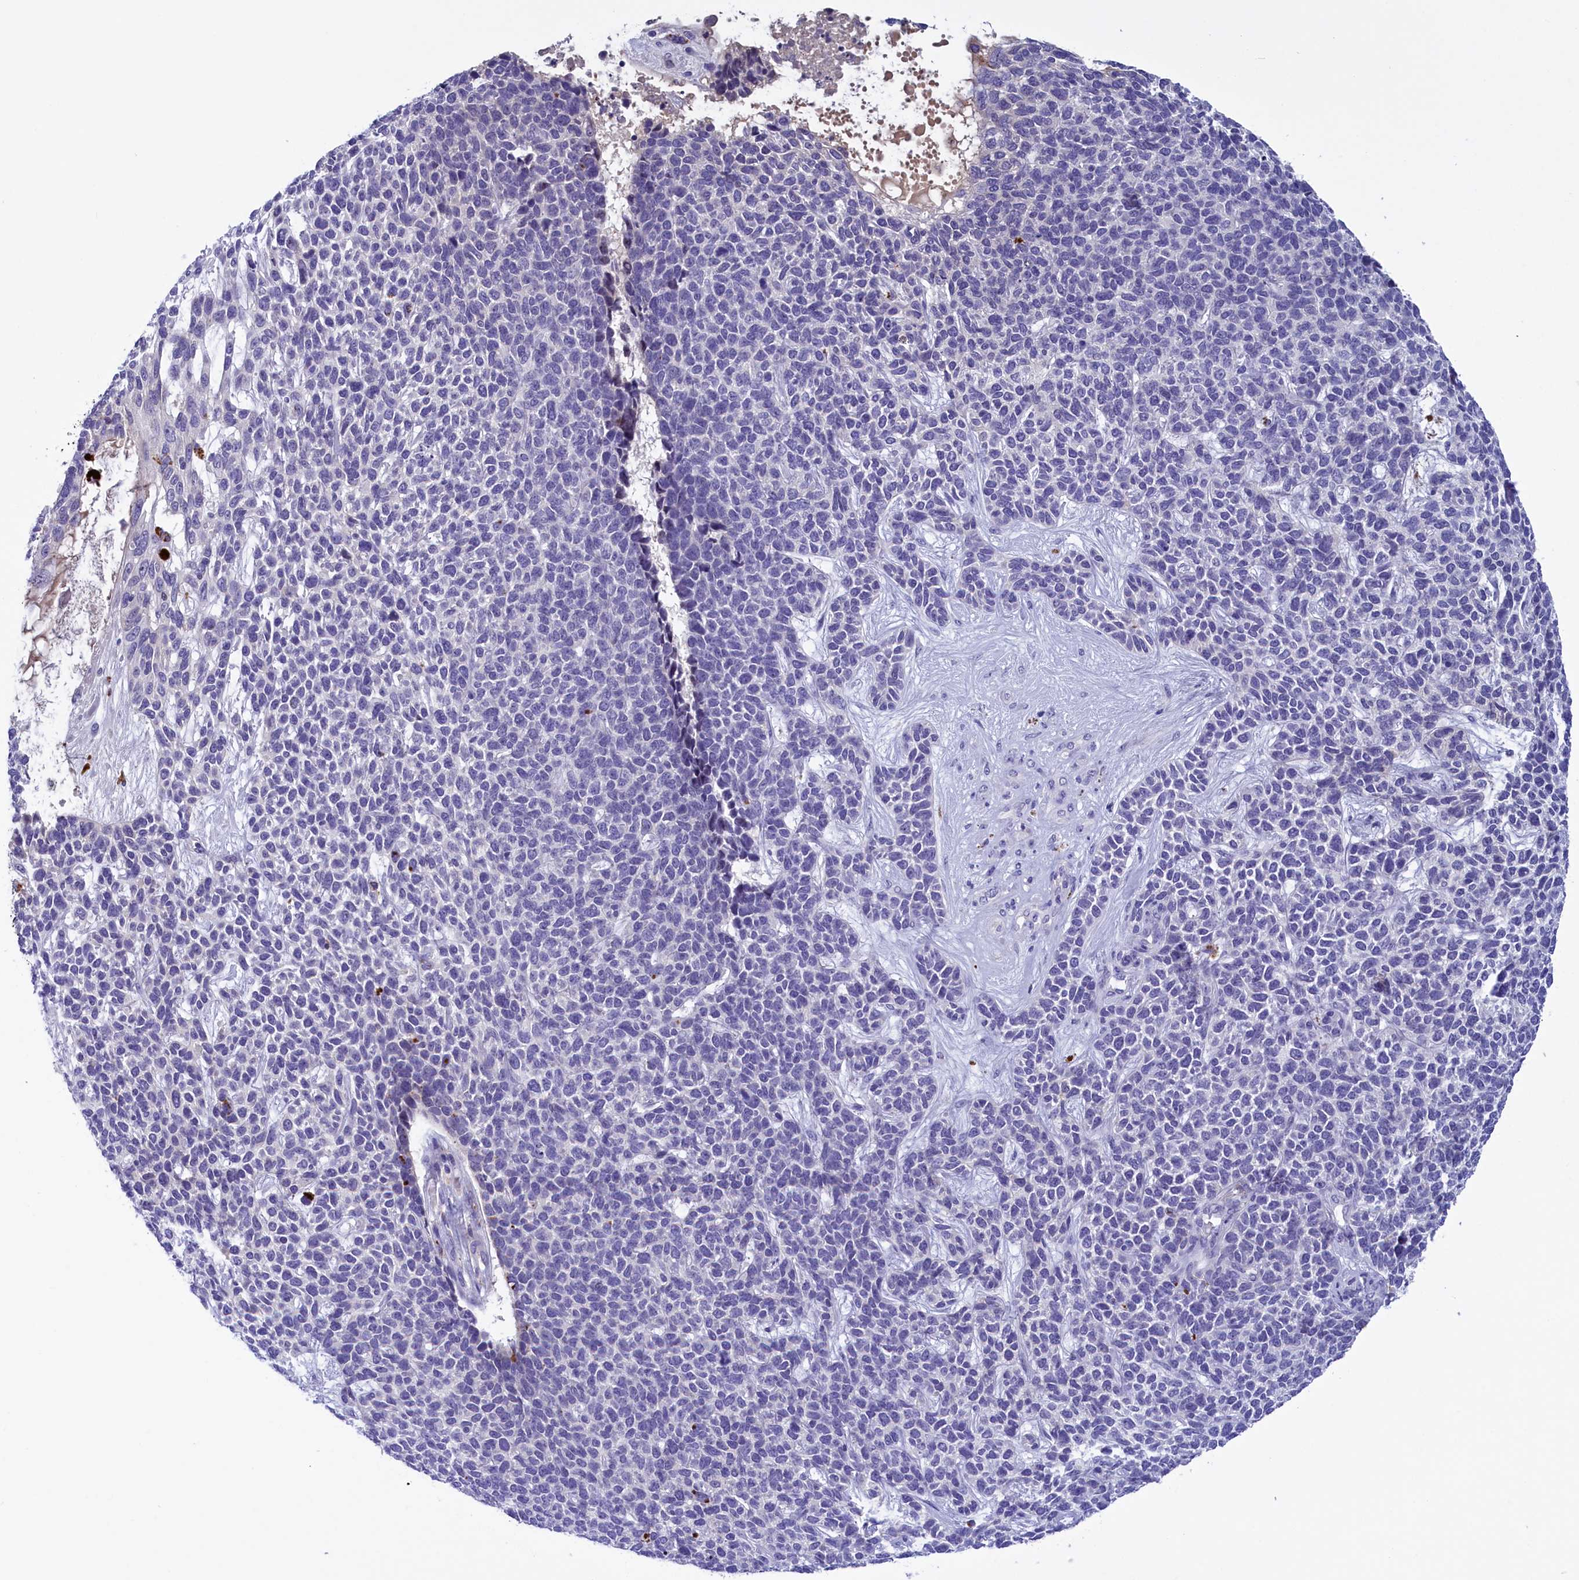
{"staining": {"intensity": "negative", "quantity": "none", "location": "none"}, "tissue": "skin cancer", "cell_type": "Tumor cells", "image_type": "cancer", "snomed": [{"axis": "morphology", "description": "Basal cell carcinoma"}, {"axis": "topography", "description": "Skin"}], "caption": "A micrograph of skin cancer (basal cell carcinoma) stained for a protein exhibits no brown staining in tumor cells.", "gene": "STYX", "patient": {"sex": "female", "age": 84}}